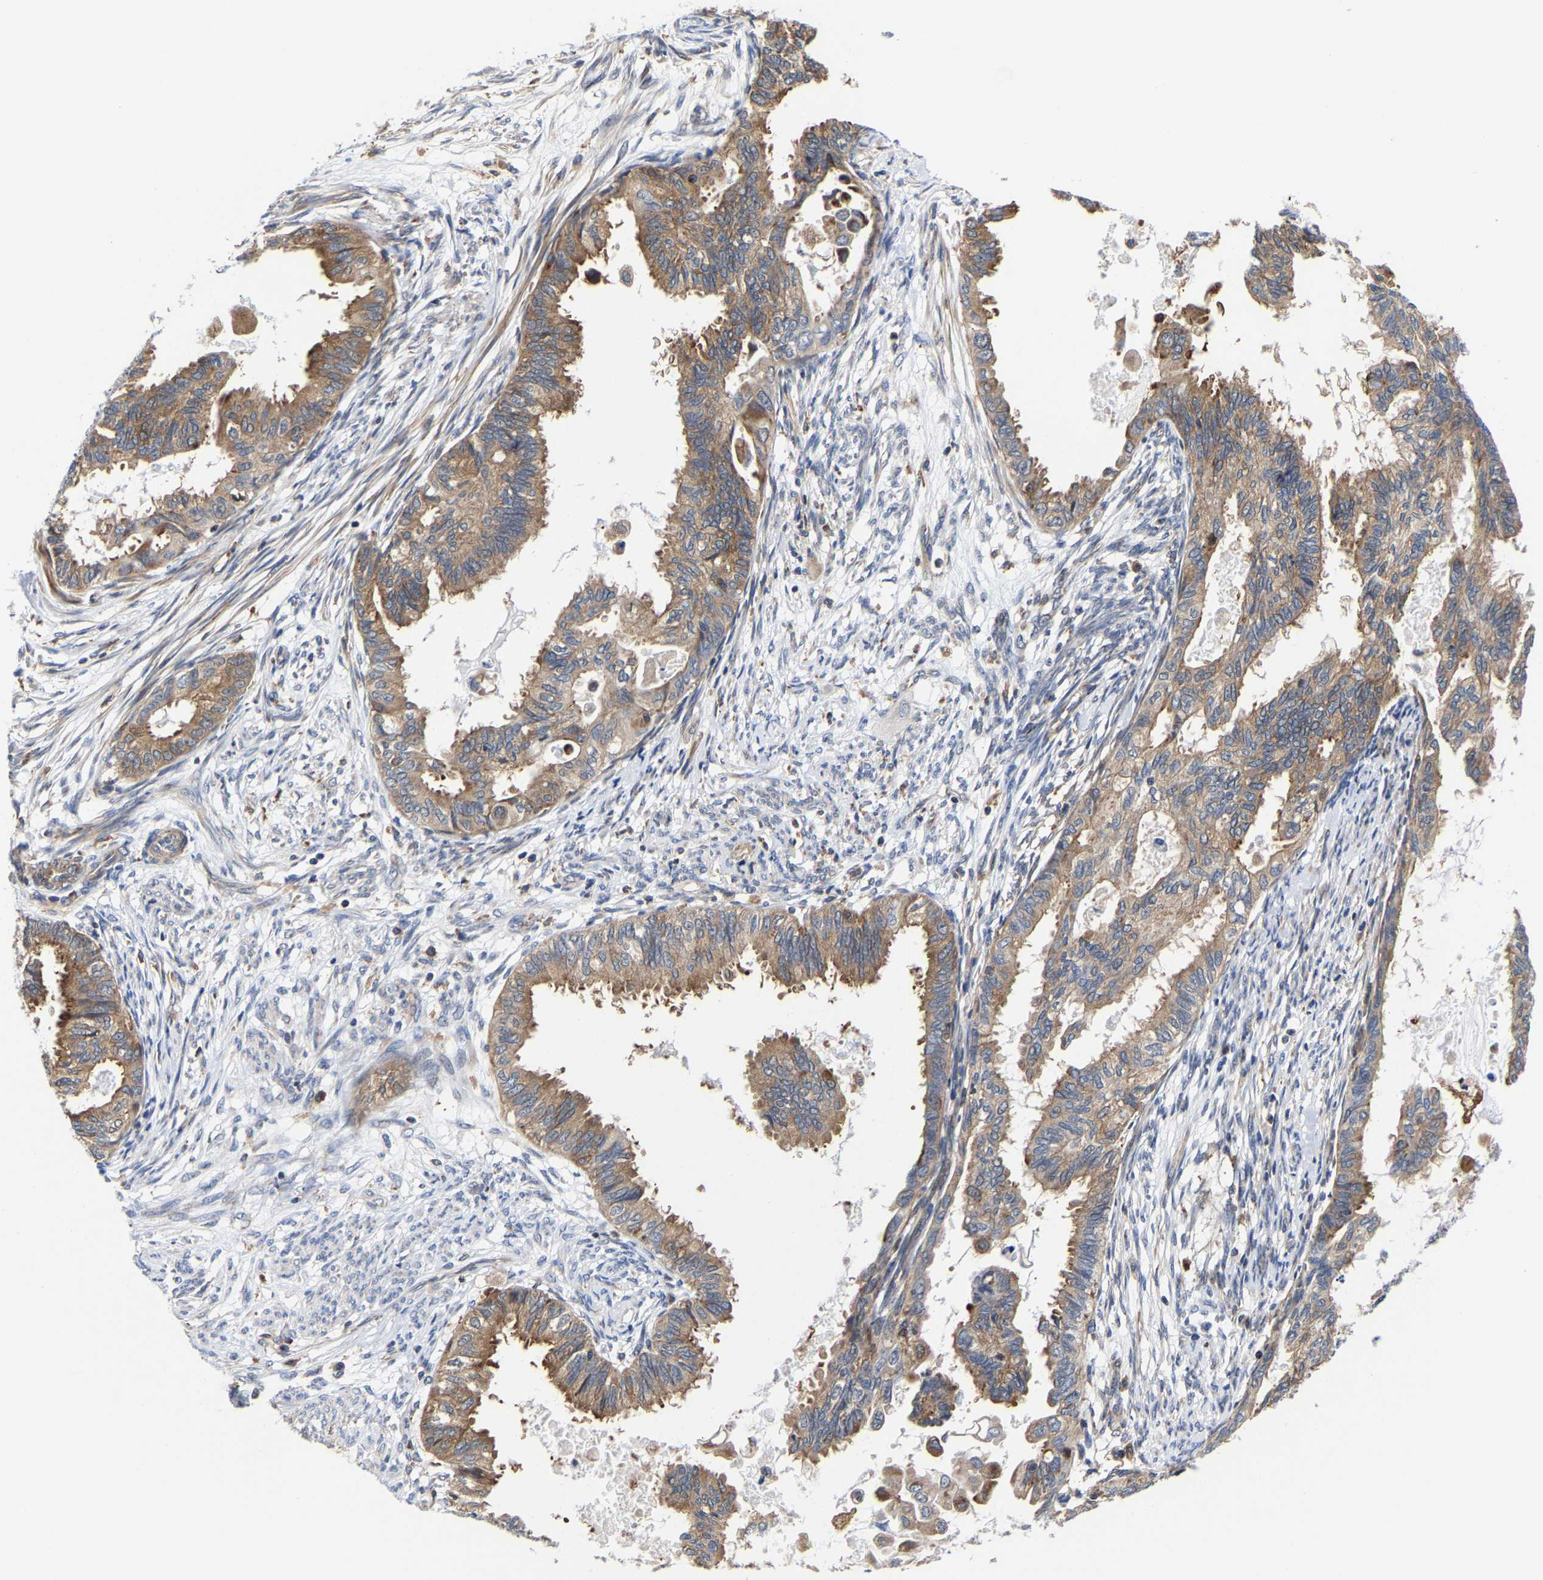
{"staining": {"intensity": "moderate", "quantity": ">75%", "location": "cytoplasmic/membranous"}, "tissue": "cervical cancer", "cell_type": "Tumor cells", "image_type": "cancer", "snomed": [{"axis": "morphology", "description": "Normal tissue, NOS"}, {"axis": "morphology", "description": "Adenocarcinoma, NOS"}, {"axis": "topography", "description": "Cervix"}, {"axis": "topography", "description": "Endometrium"}], "caption": "The image displays a brown stain indicating the presence of a protein in the cytoplasmic/membranous of tumor cells in cervical cancer (adenocarcinoma).", "gene": "PFKFB3", "patient": {"sex": "female", "age": 86}}